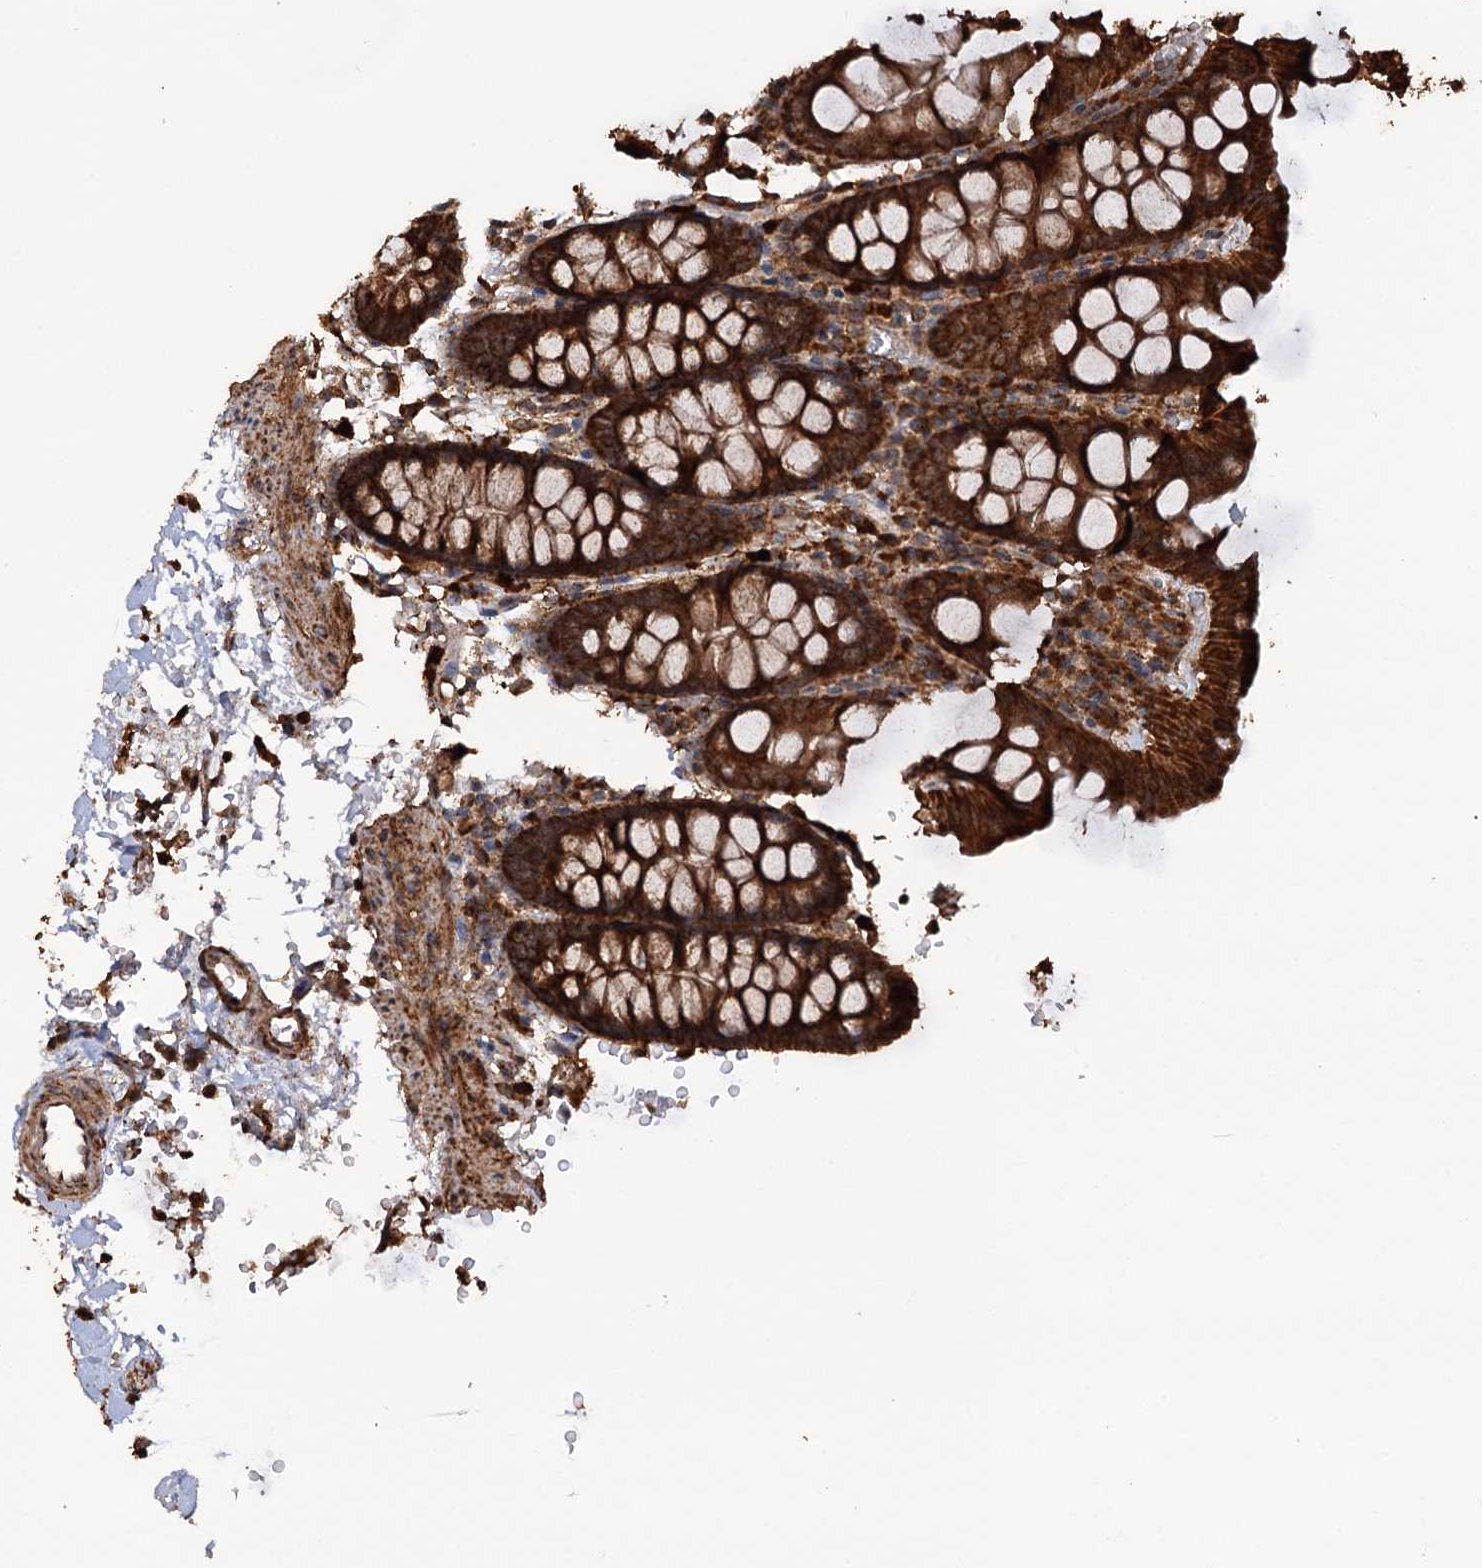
{"staining": {"intensity": "moderate", "quantity": ">75%", "location": "cytoplasmic/membranous"}, "tissue": "colon", "cell_type": "Endothelial cells", "image_type": "normal", "snomed": [{"axis": "morphology", "description": "Normal tissue, NOS"}, {"axis": "topography", "description": "Colon"}], "caption": "This histopathology image shows immunohistochemistry (IHC) staining of benign colon, with medium moderate cytoplasmic/membranous positivity in about >75% of endothelial cells.", "gene": "IPO4", "patient": {"sex": "male", "age": 75}}